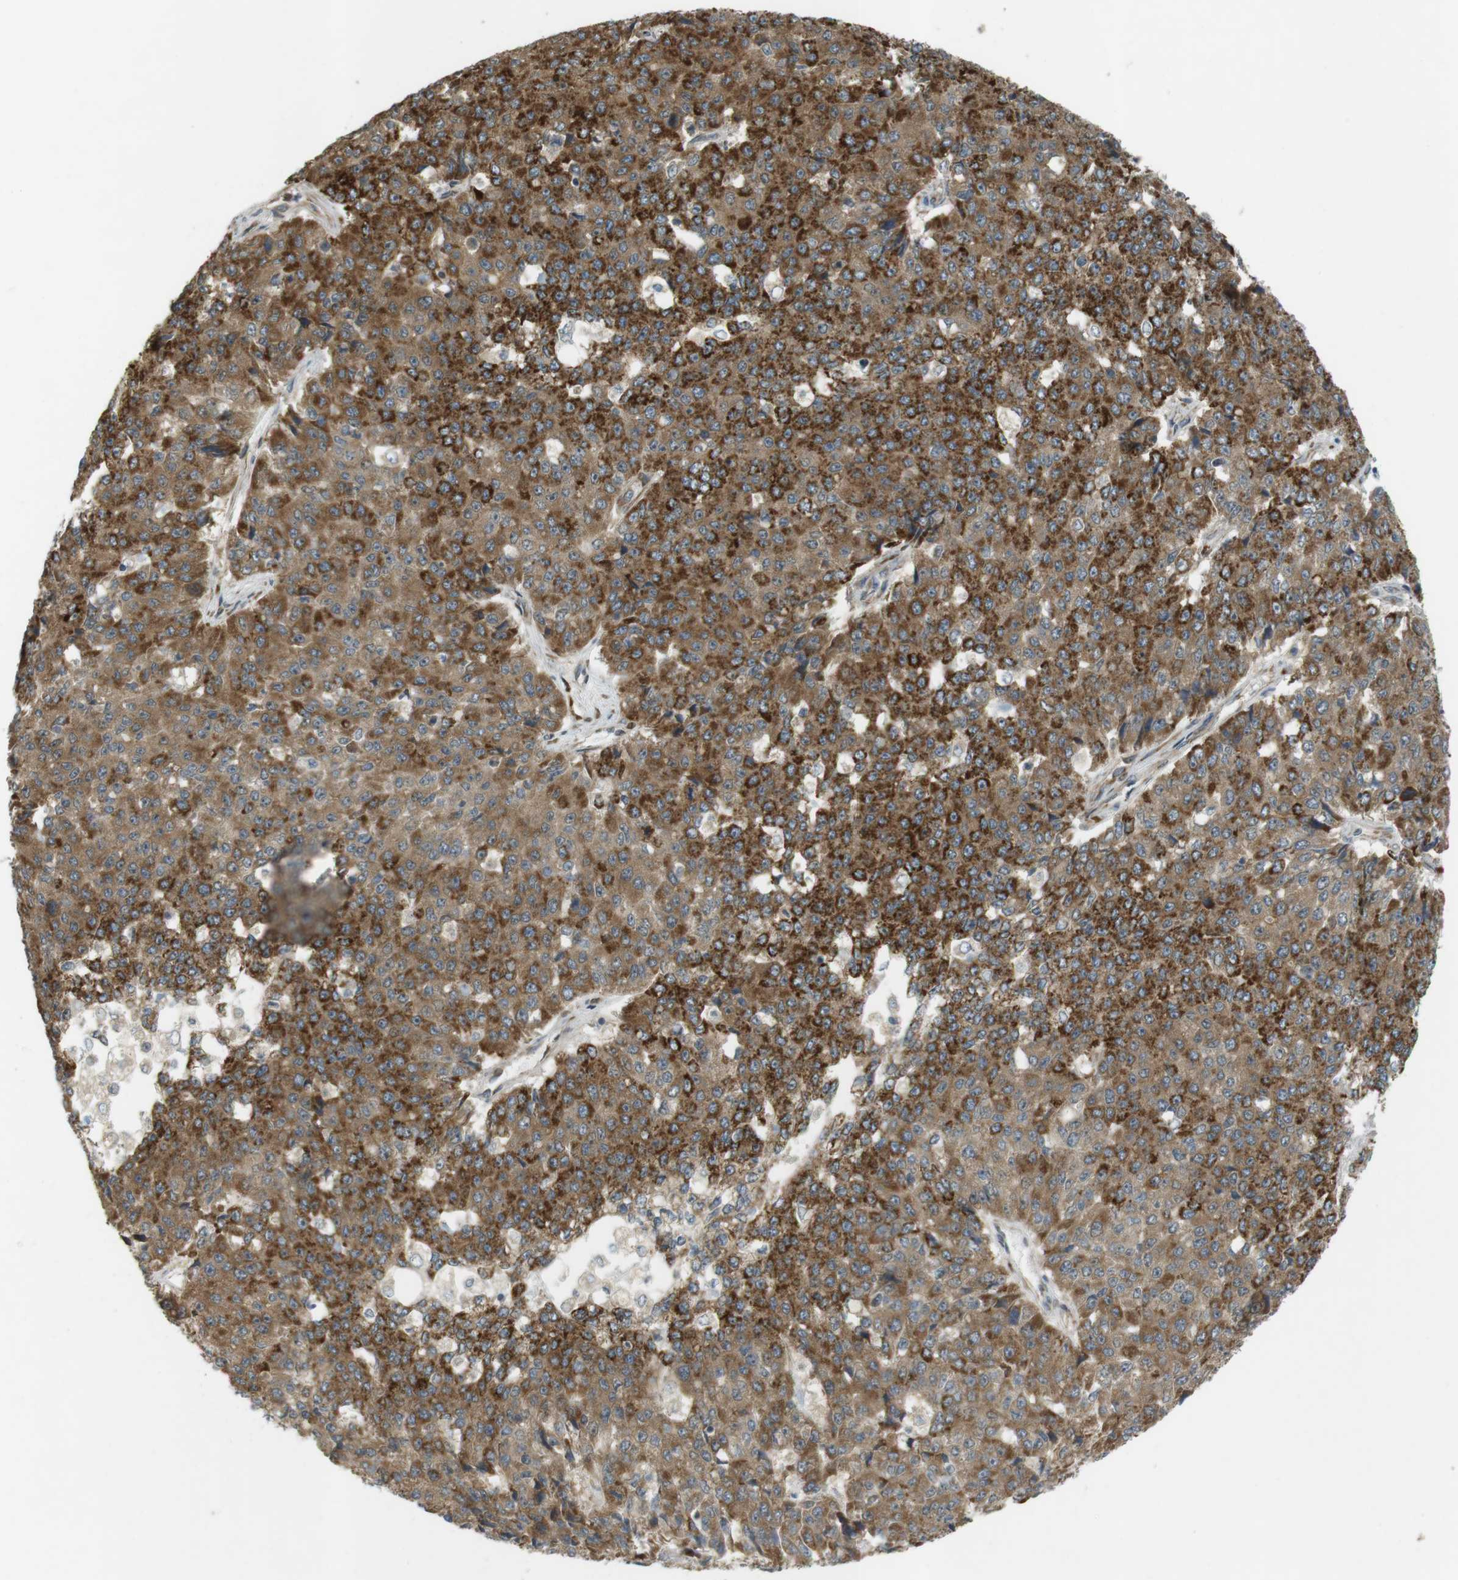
{"staining": {"intensity": "strong", "quantity": "25%-75%", "location": "cytoplasmic/membranous"}, "tissue": "pancreatic cancer", "cell_type": "Tumor cells", "image_type": "cancer", "snomed": [{"axis": "morphology", "description": "Adenocarcinoma, NOS"}, {"axis": "topography", "description": "Pancreas"}], "caption": "IHC (DAB (3,3'-diaminobenzidine)) staining of pancreatic cancer reveals strong cytoplasmic/membranous protein staining in about 25%-75% of tumor cells.", "gene": "SLC41A1", "patient": {"sex": "male", "age": 50}}